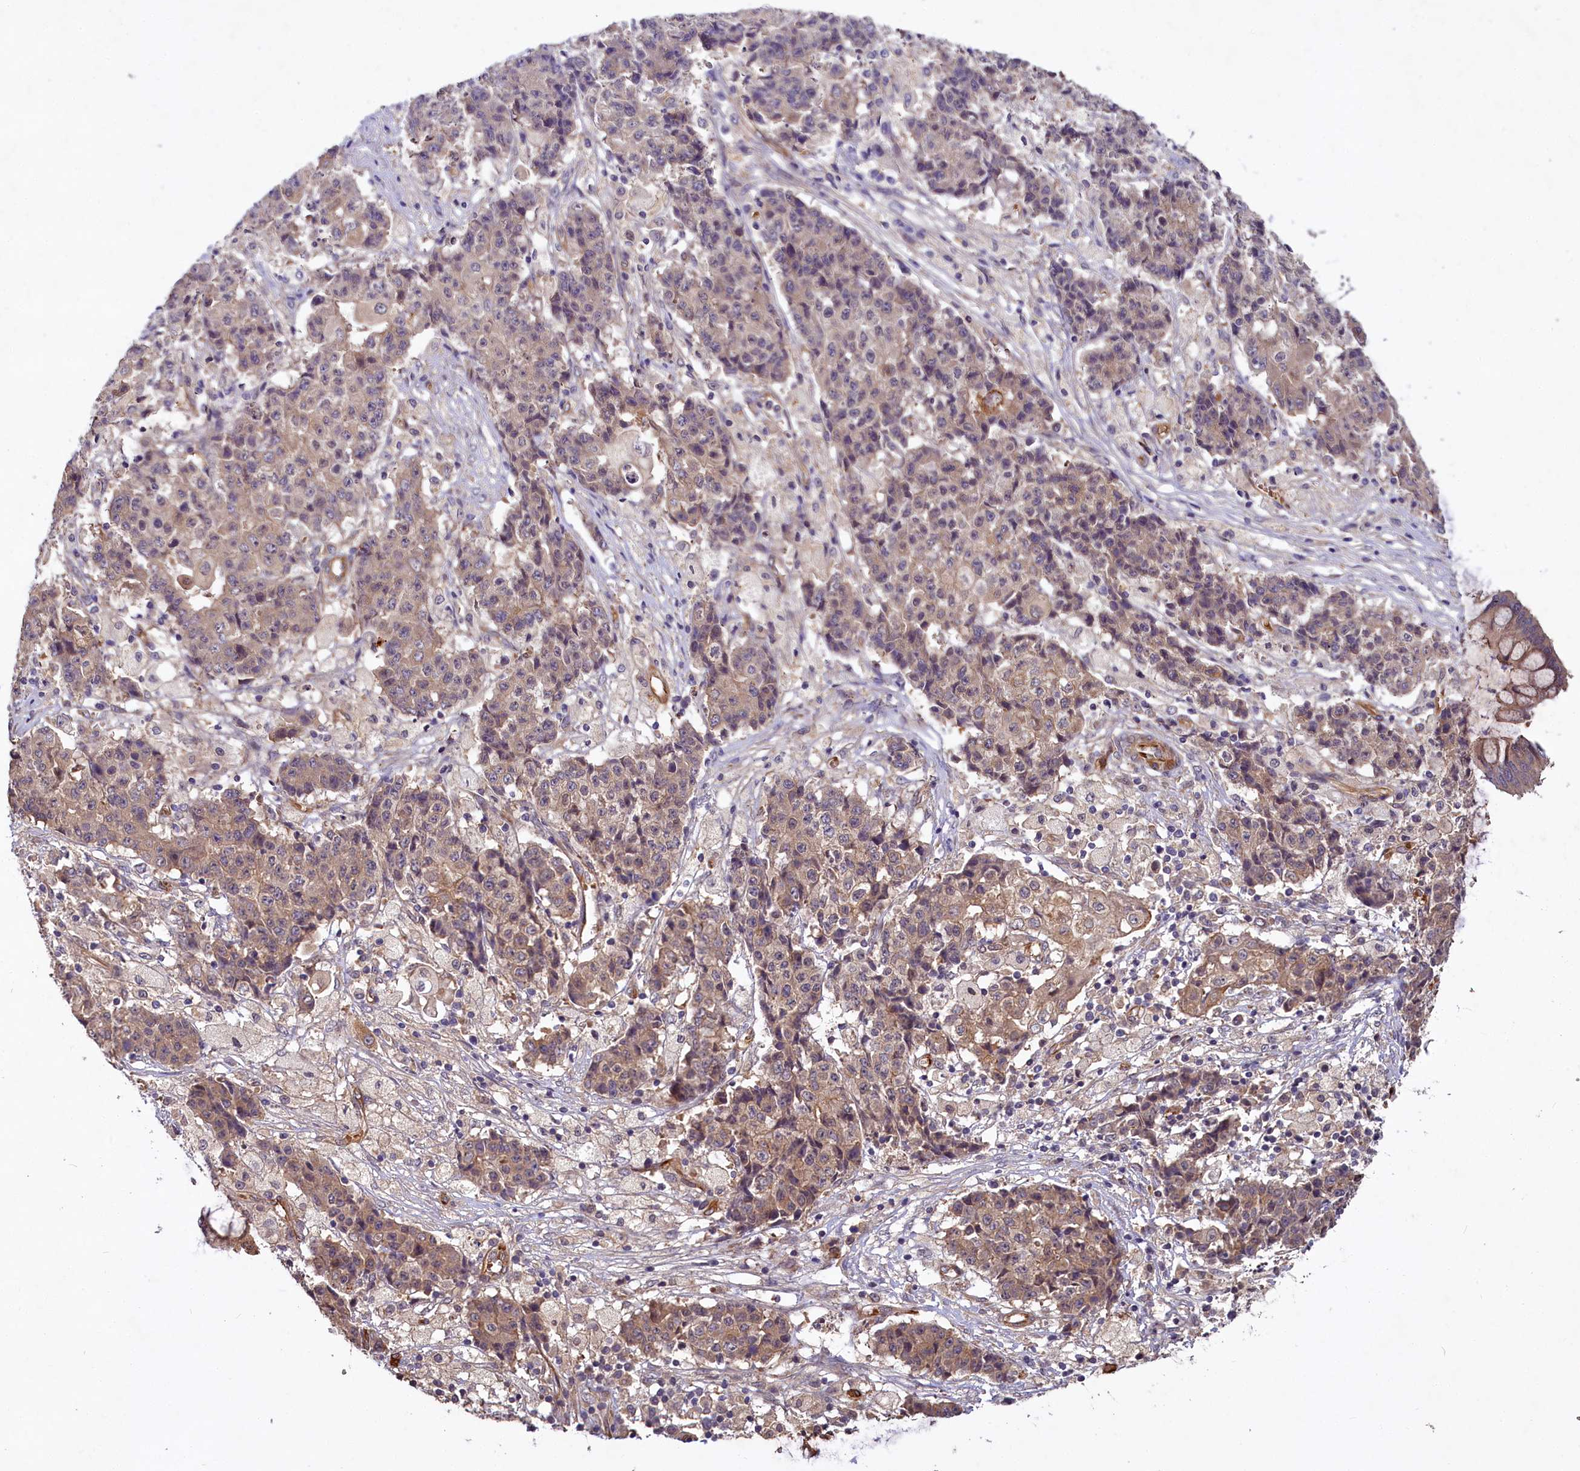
{"staining": {"intensity": "weak", "quantity": ">75%", "location": "cytoplasmic/membranous"}, "tissue": "ovarian cancer", "cell_type": "Tumor cells", "image_type": "cancer", "snomed": [{"axis": "morphology", "description": "Carcinoma, endometroid"}, {"axis": "topography", "description": "Ovary"}], "caption": "Immunohistochemistry histopathology image of human ovarian cancer stained for a protein (brown), which exhibits low levels of weak cytoplasmic/membranous expression in approximately >75% of tumor cells.", "gene": "PKN2", "patient": {"sex": "female", "age": 42}}